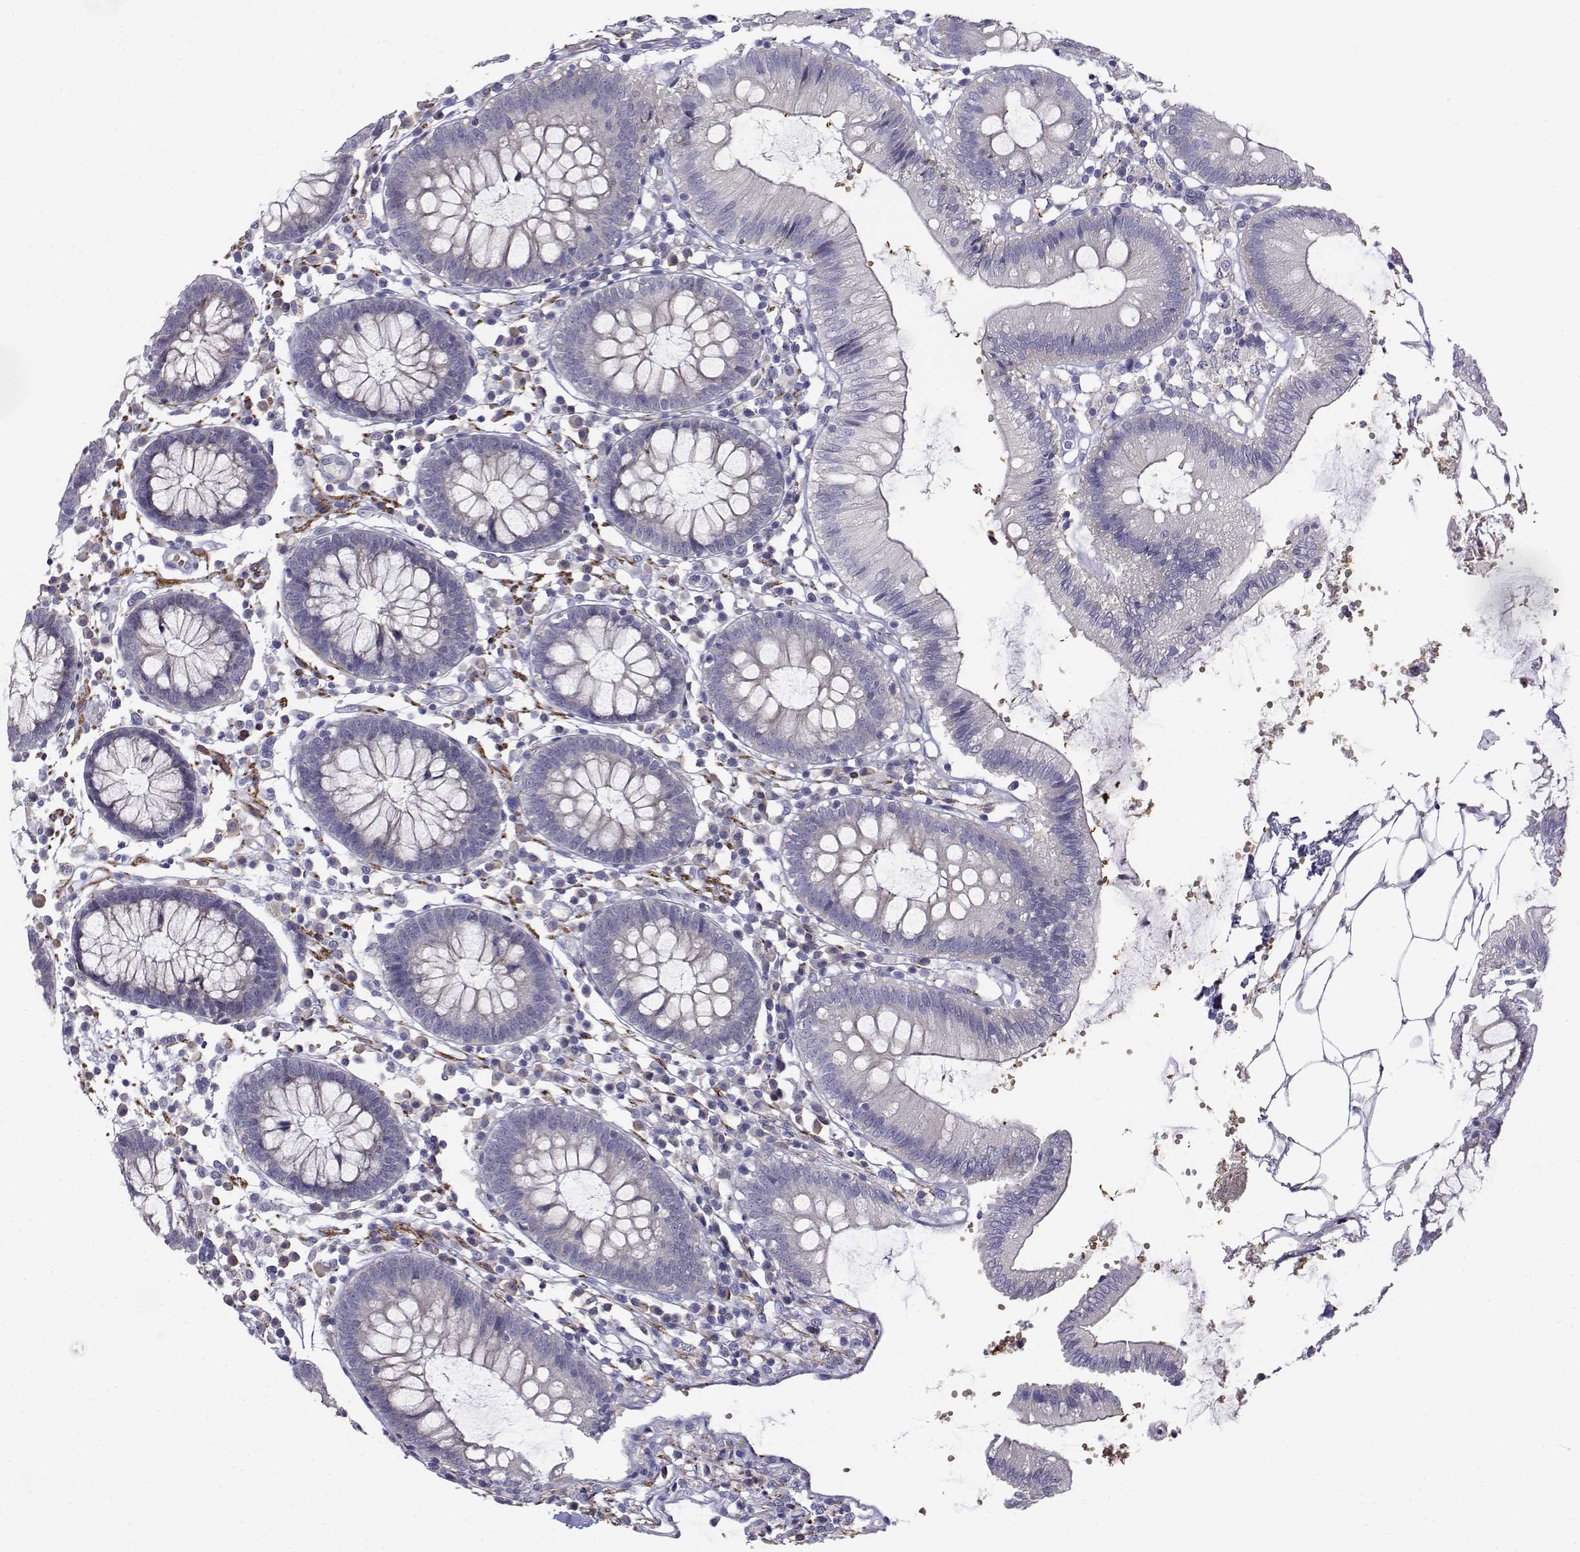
{"staining": {"intensity": "negative", "quantity": "none", "location": "none"}, "tissue": "colon", "cell_type": "Endothelial cells", "image_type": "normal", "snomed": [{"axis": "morphology", "description": "Normal tissue, NOS"}, {"axis": "morphology", "description": "Adenocarcinoma, NOS"}, {"axis": "topography", "description": "Colon"}], "caption": "Immunohistochemistry photomicrograph of benign human colon stained for a protein (brown), which demonstrates no staining in endothelial cells.", "gene": "CADM1", "patient": {"sex": "male", "age": 83}}